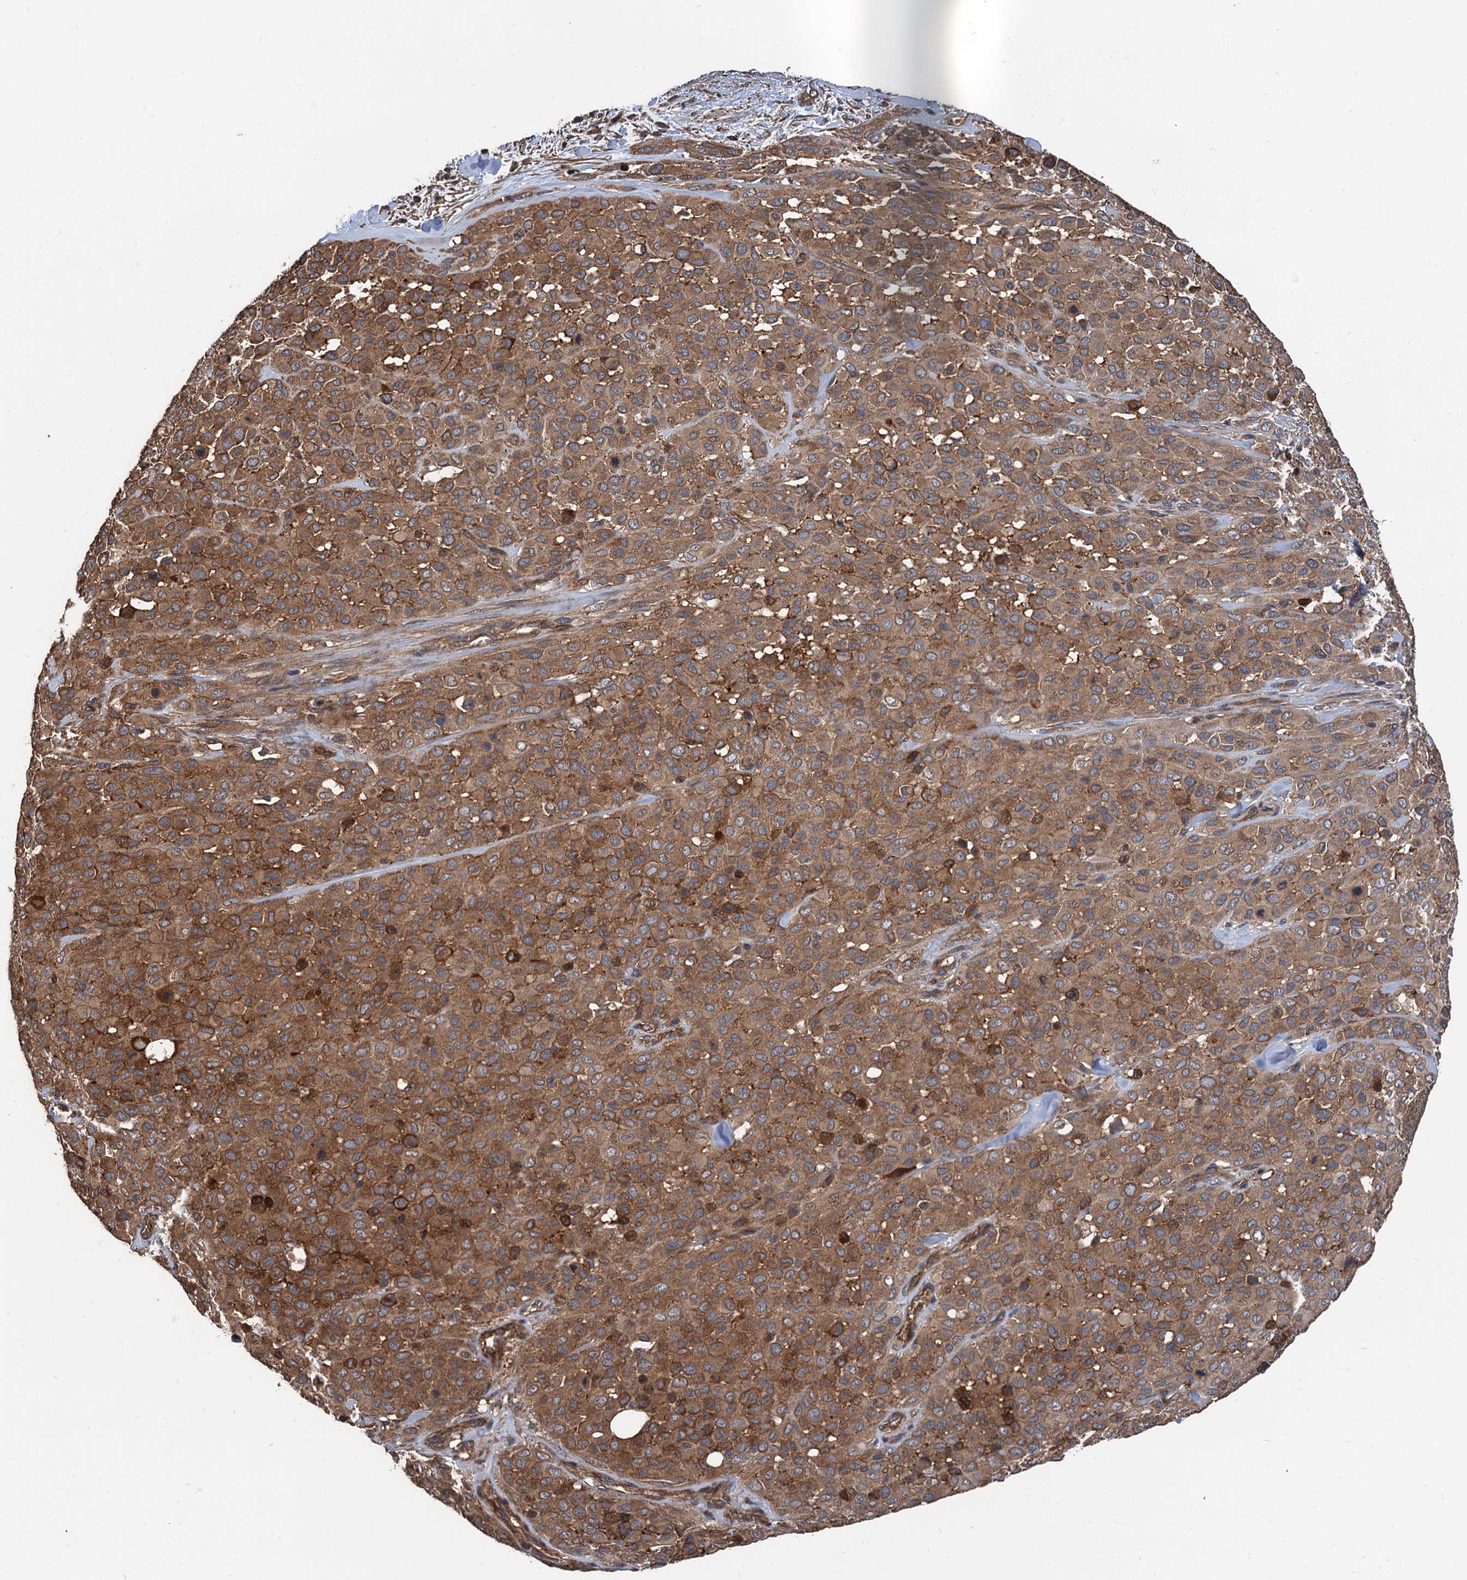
{"staining": {"intensity": "moderate", "quantity": ">75%", "location": "cytoplasmic/membranous"}, "tissue": "melanoma", "cell_type": "Tumor cells", "image_type": "cancer", "snomed": [{"axis": "morphology", "description": "Malignant melanoma, Metastatic site"}, {"axis": "topography", "description": "Skin"}], "caption": "IHC (DAB (3,3'-diaminobenzidine)) staining of melanoma demonstrates moderate cytoplasmic/membranous protein expression in approximately >75% of tumor cells. Using DAB (3,3'-diaminobenzidine) (brown) and hematoxylin (blue) stains, captured at high magnification using brightfield microscopy.", "gene": "PPP4R1", "patient": {"sex": "female", "age": 81}}